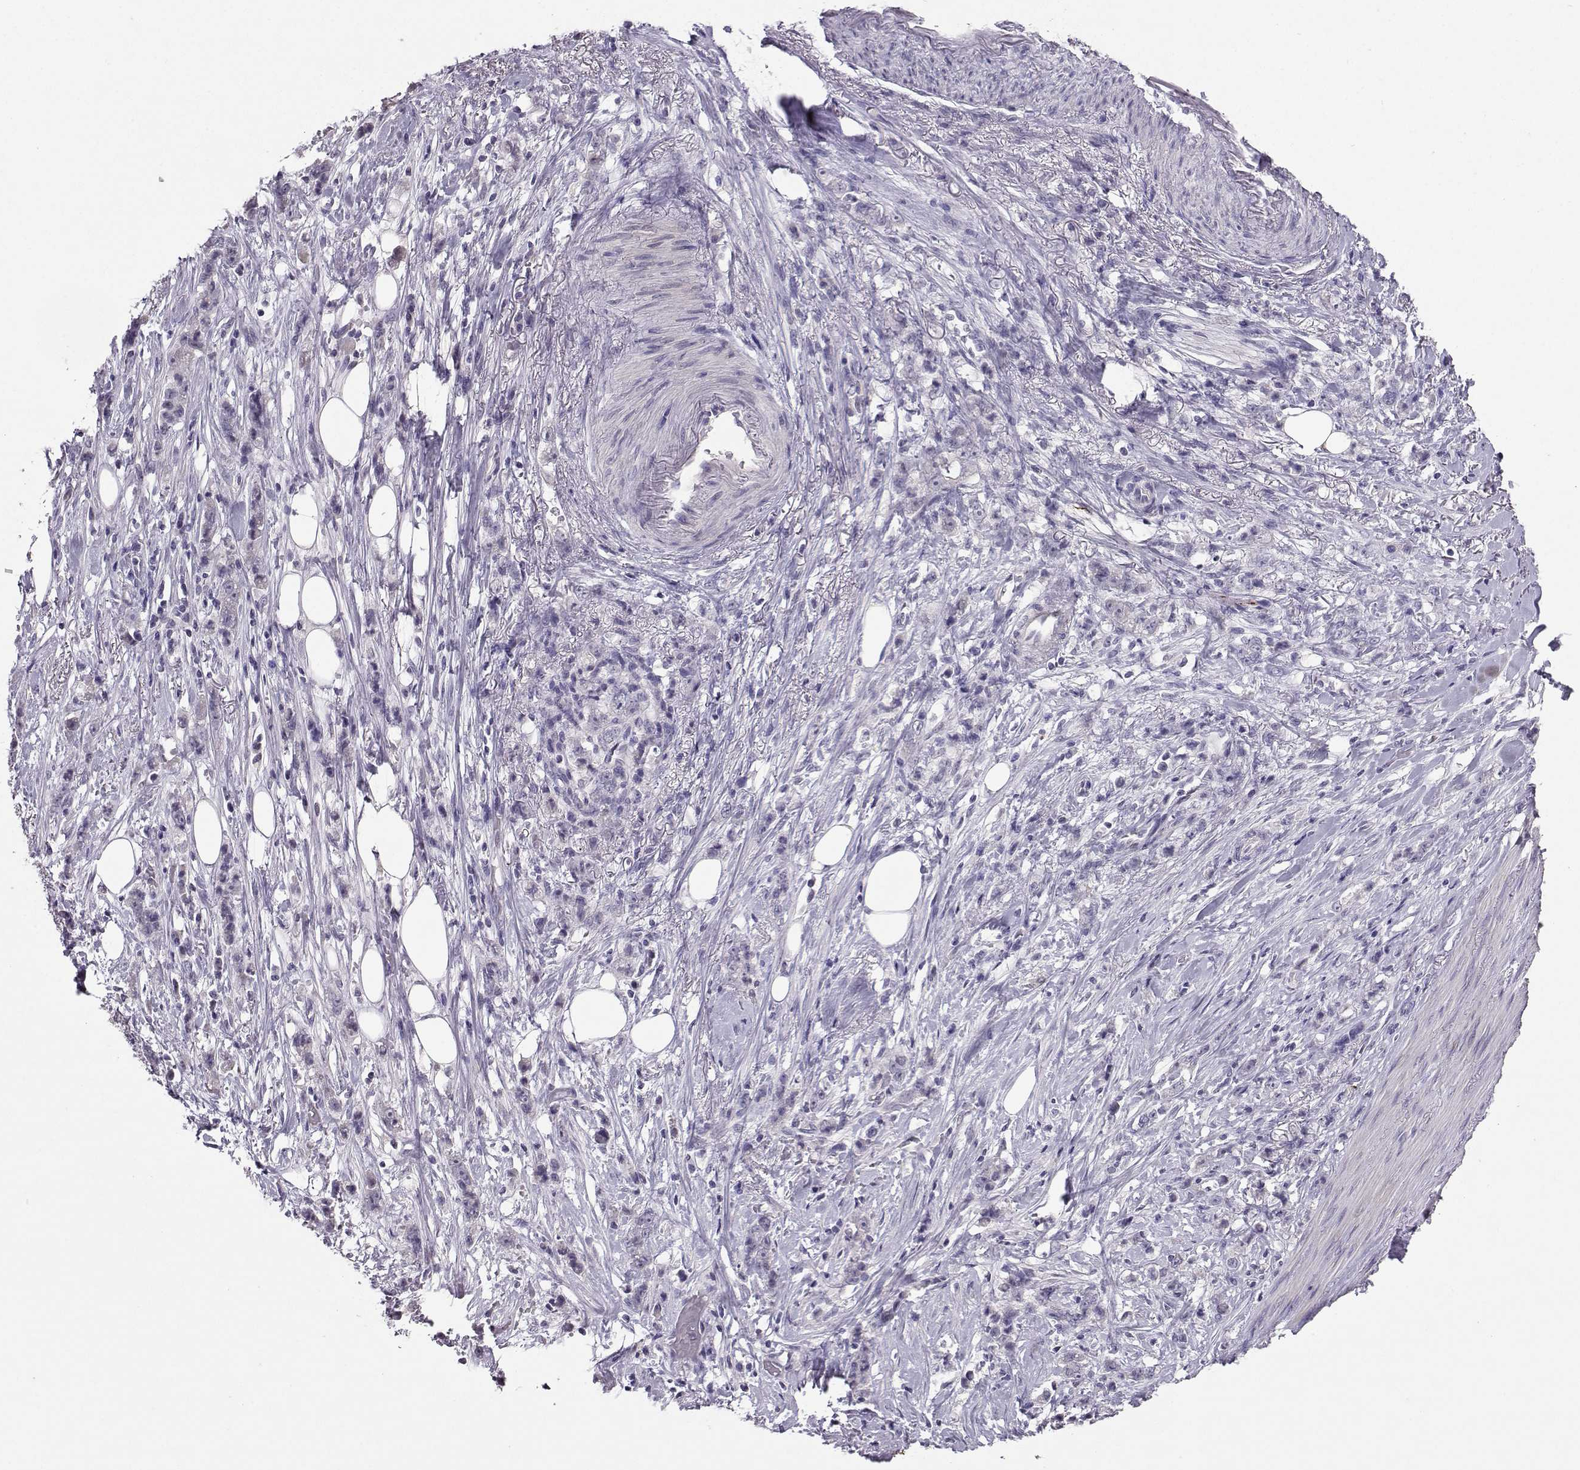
{"staining": {"intensity": "negative", "quantity": "none", "location": "none"}, "tissue": "stomach cancer", "cell_type": "Tumor cells", "image_type": "cancer", "snomed": [{"axis": "morphology", "description": "Adenocarcinoma, NOS"}, {"axis": "topography", "description": "Stomach, lower"}], "caption": "Tumor cells are negative for brown protein staining in stomach cancer (adenocarcinoma). Nuclei are stained in blue.", "gene": "CARTPT", "patient": {"sex": "male", "age": 88}}